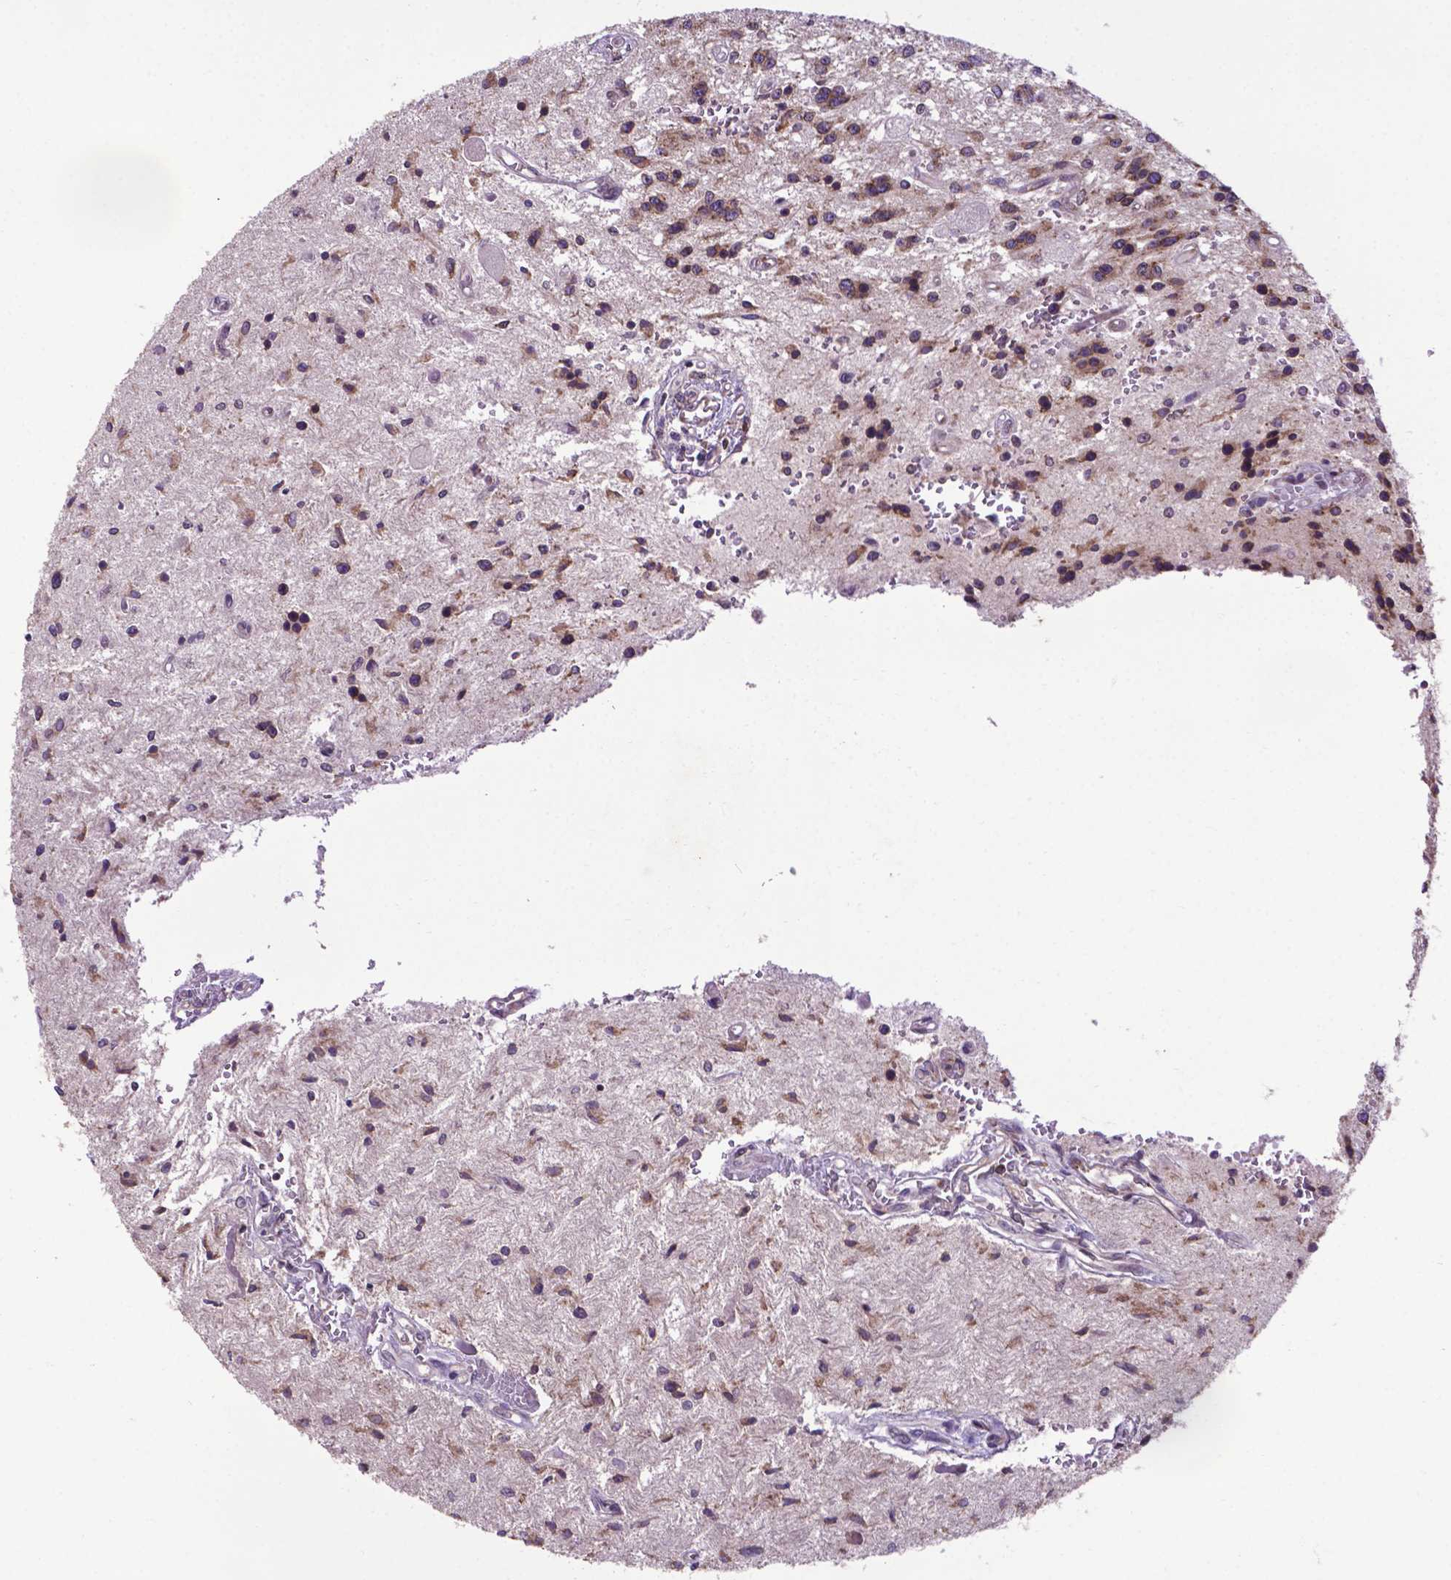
{"staining": {"intensity": "weak", "quantity": ">75%", "location": "cytoplasmic/membranous"}, "tissue": "glioma", "cell_type": "Tumor cells", "image_type": "cancer", "snomed": [{"axis": "morphology", "description": "Glioma, malignant, Low grade"}, {"axis": "topography", "description": "Cerebellum"}], "caption": "Protein staining of glioma tissue exhibits weak cytoplasmic/membranous staining in about >75% of tumor cells. The protein is stained brown, and the nuclei are stained in blue (DAB IHC with brightfield microscopy, high magnification).", "gene": "WDR83OS", "patient": {"sex": "female", "age": 14}}